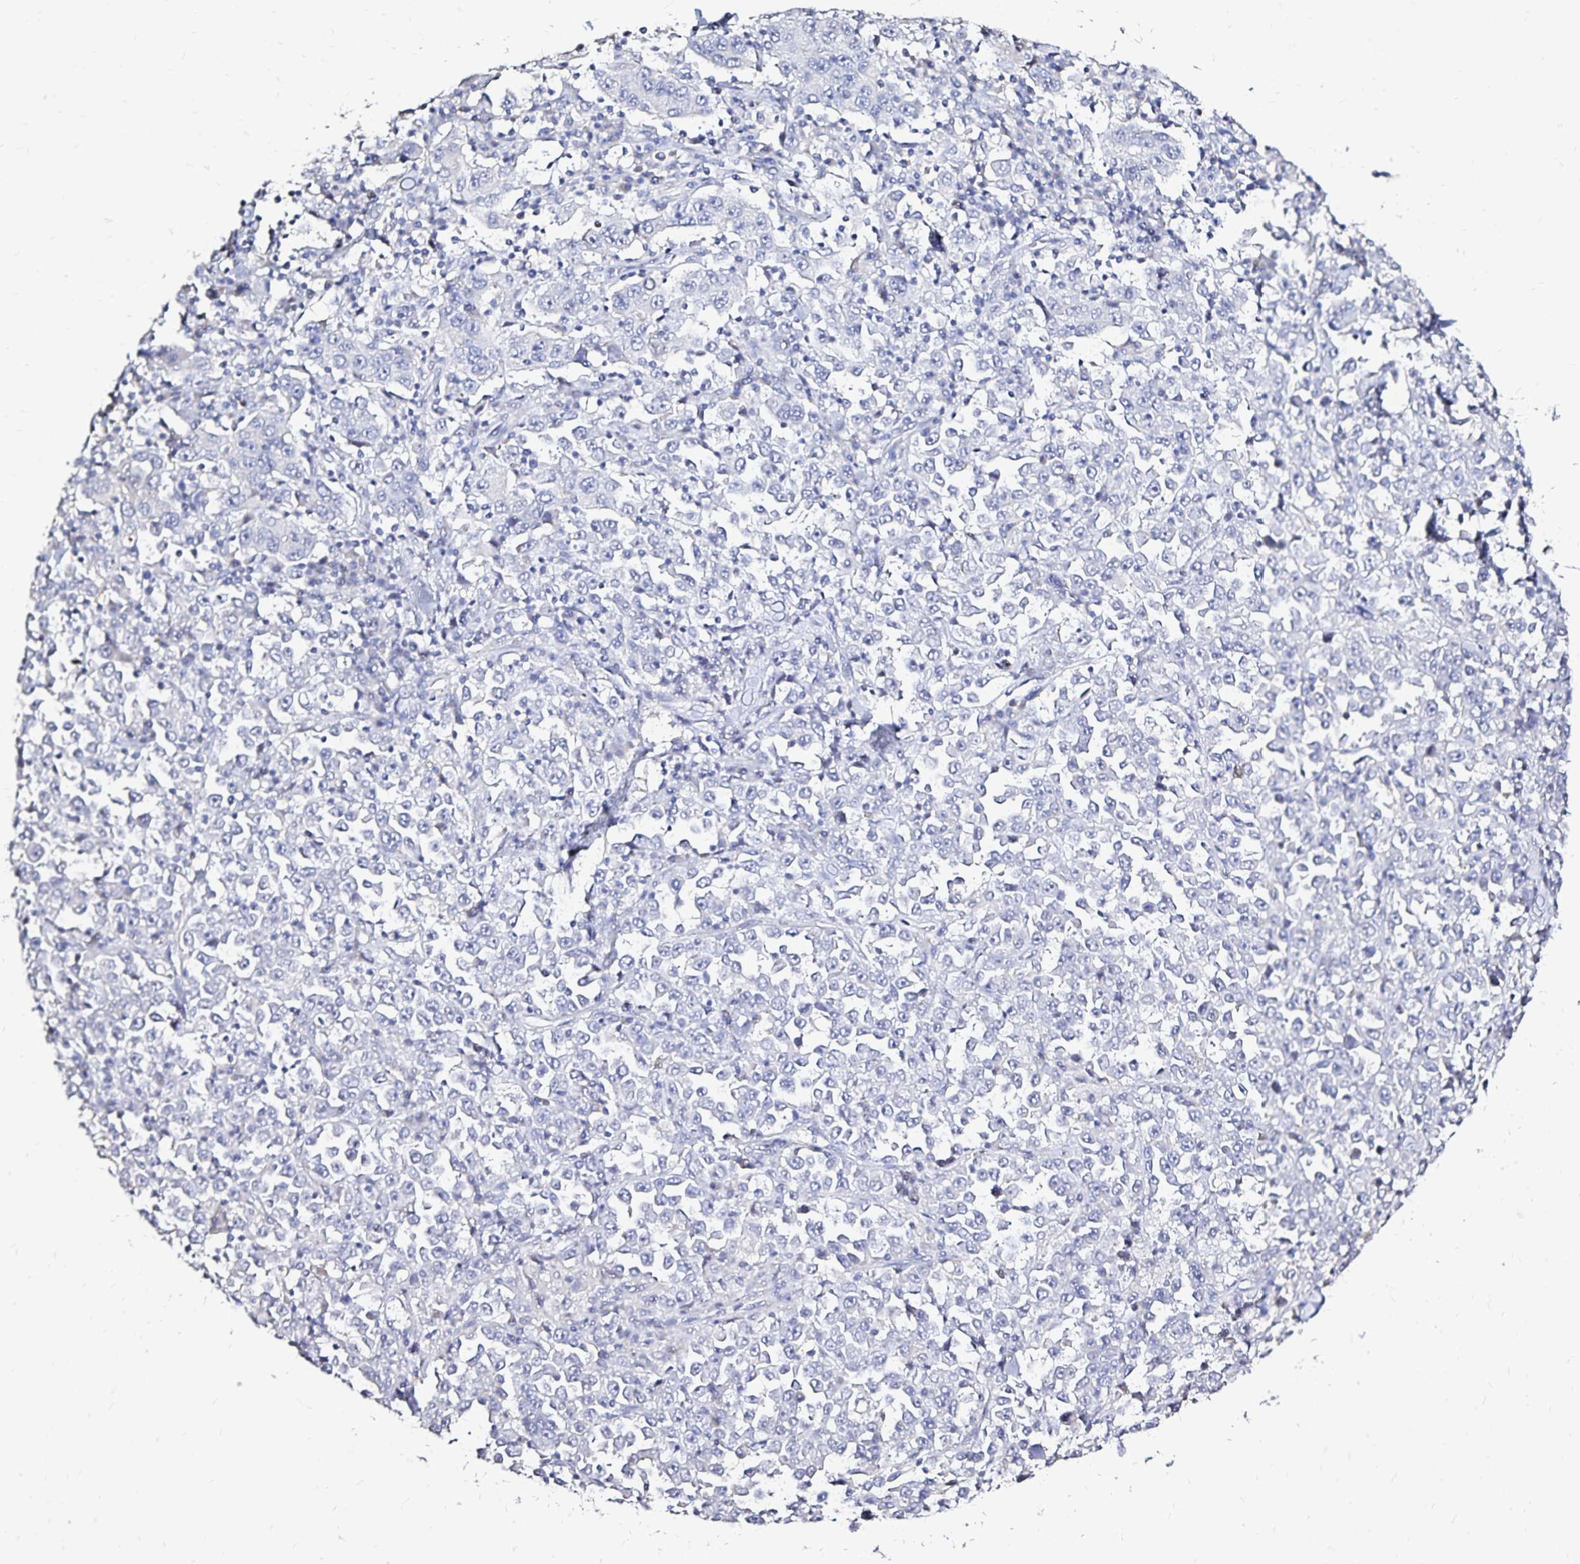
{"staining": {"intensity": "negative", "quantity": "none", "location": "none"}, "tissue": "stomach cancer", "cell_type": "Tumor cells", "image_type": "cancer", "snomed": [{"axis": "morphology", "description": "Normal tissue, NOS"}, {"axis": "morphology", "description": "Adenocarcinoma, NOS"}, {"axis": "topography", "description": "Stomach, upper"}, {"axis": "topography", "description": "Stomach"}], "caption": "Tumor cells show no significant protein staining in stomach cancer. The staining was performed using DAB to visualize the protein expression in brown, while the nuclei were stained in blue with hematoxylin (Magnification: 20x).", "gene": "SLC5A1", "patient": {"sex": "male", "age": 59}}